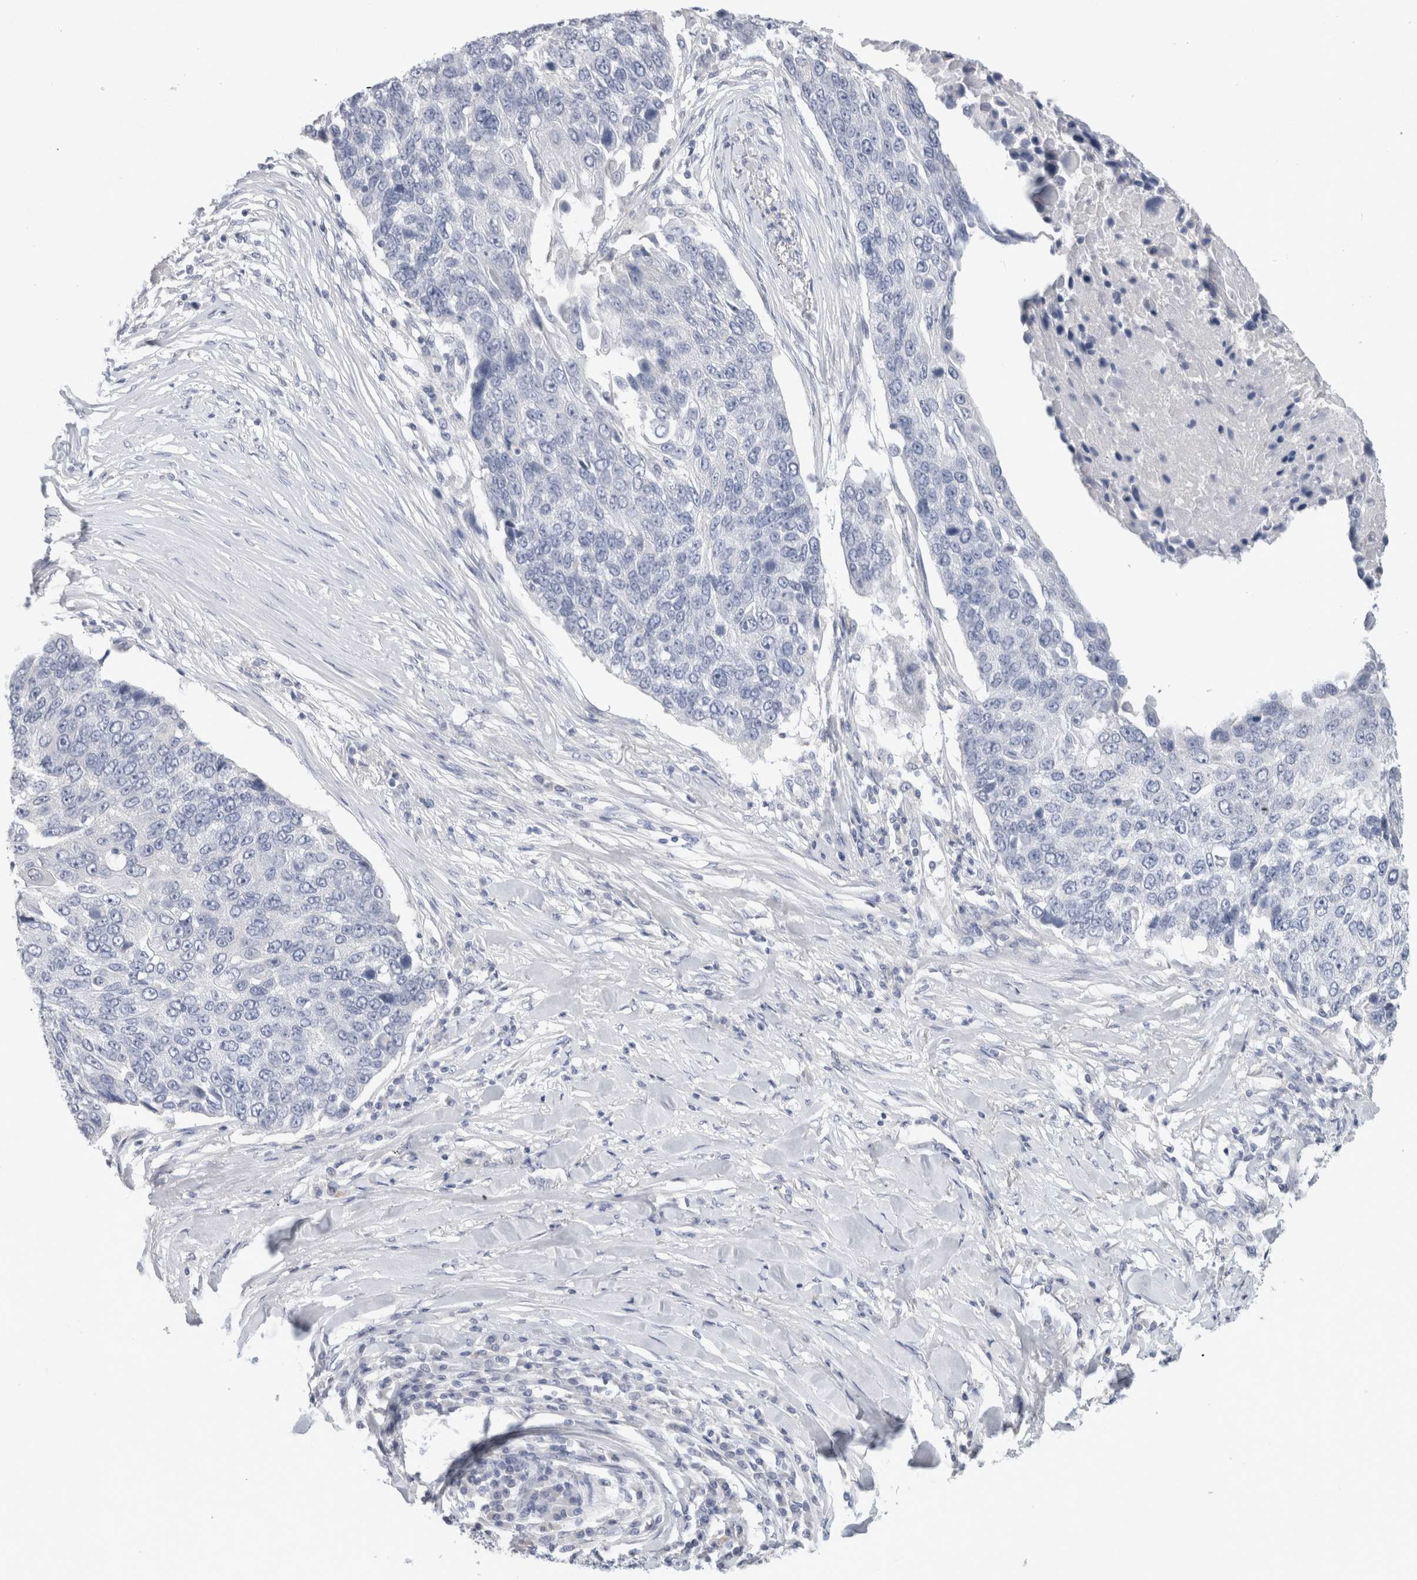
{"staining": {"intensity": "negative", "quantity": "none", "location": "none"}, "tissue": "lung cancer", "cell_type": "Tumor cells", "image_type": "cancer", "snomed": [{"axis": "morphology", "description": "Squamous cell carcinoma, NOS"}, {"axis": "topography", "description": "Lung"}], "caption": "Tumor cells show no significant staining in lung cancer.", "gene": "BCAN", "patient": {"sex": "male", "age": 66}}